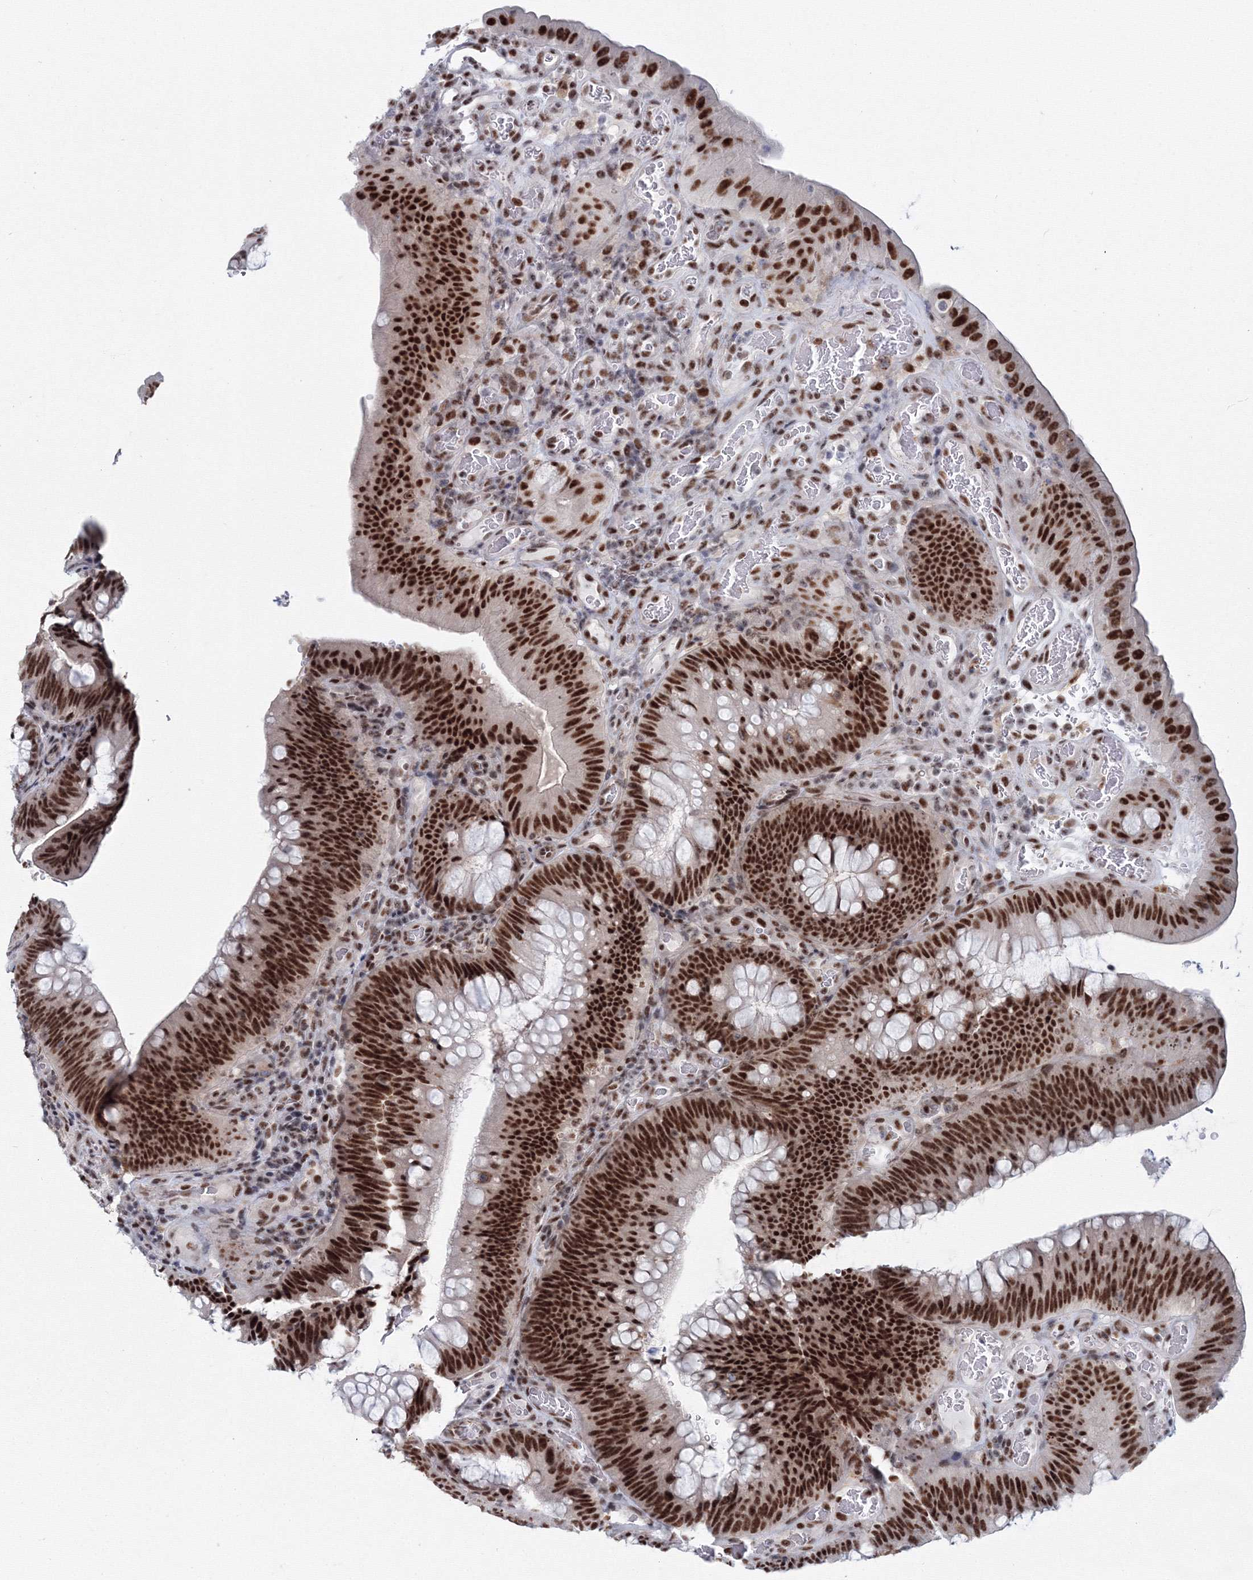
{"staining": {"intensity": "strong", "quantity": ">75%", "location": "nuclear"}, "tissue": "colorectal cancer", "cell_type": "Tumor cells", "image_type": "cancer", "snomed": [{"axis": "morphology", "description": "Normal tissue, NOS"}, {"axis": "topography", "description": "Colon"}], "caption": "About >75% of tumor cells in colorectal cancer show strong nuclear protein expression as visualized by brown immunohistochemical staining.", "gene": "SF3B6", "patient": {"sex": "female", "age": 82}}